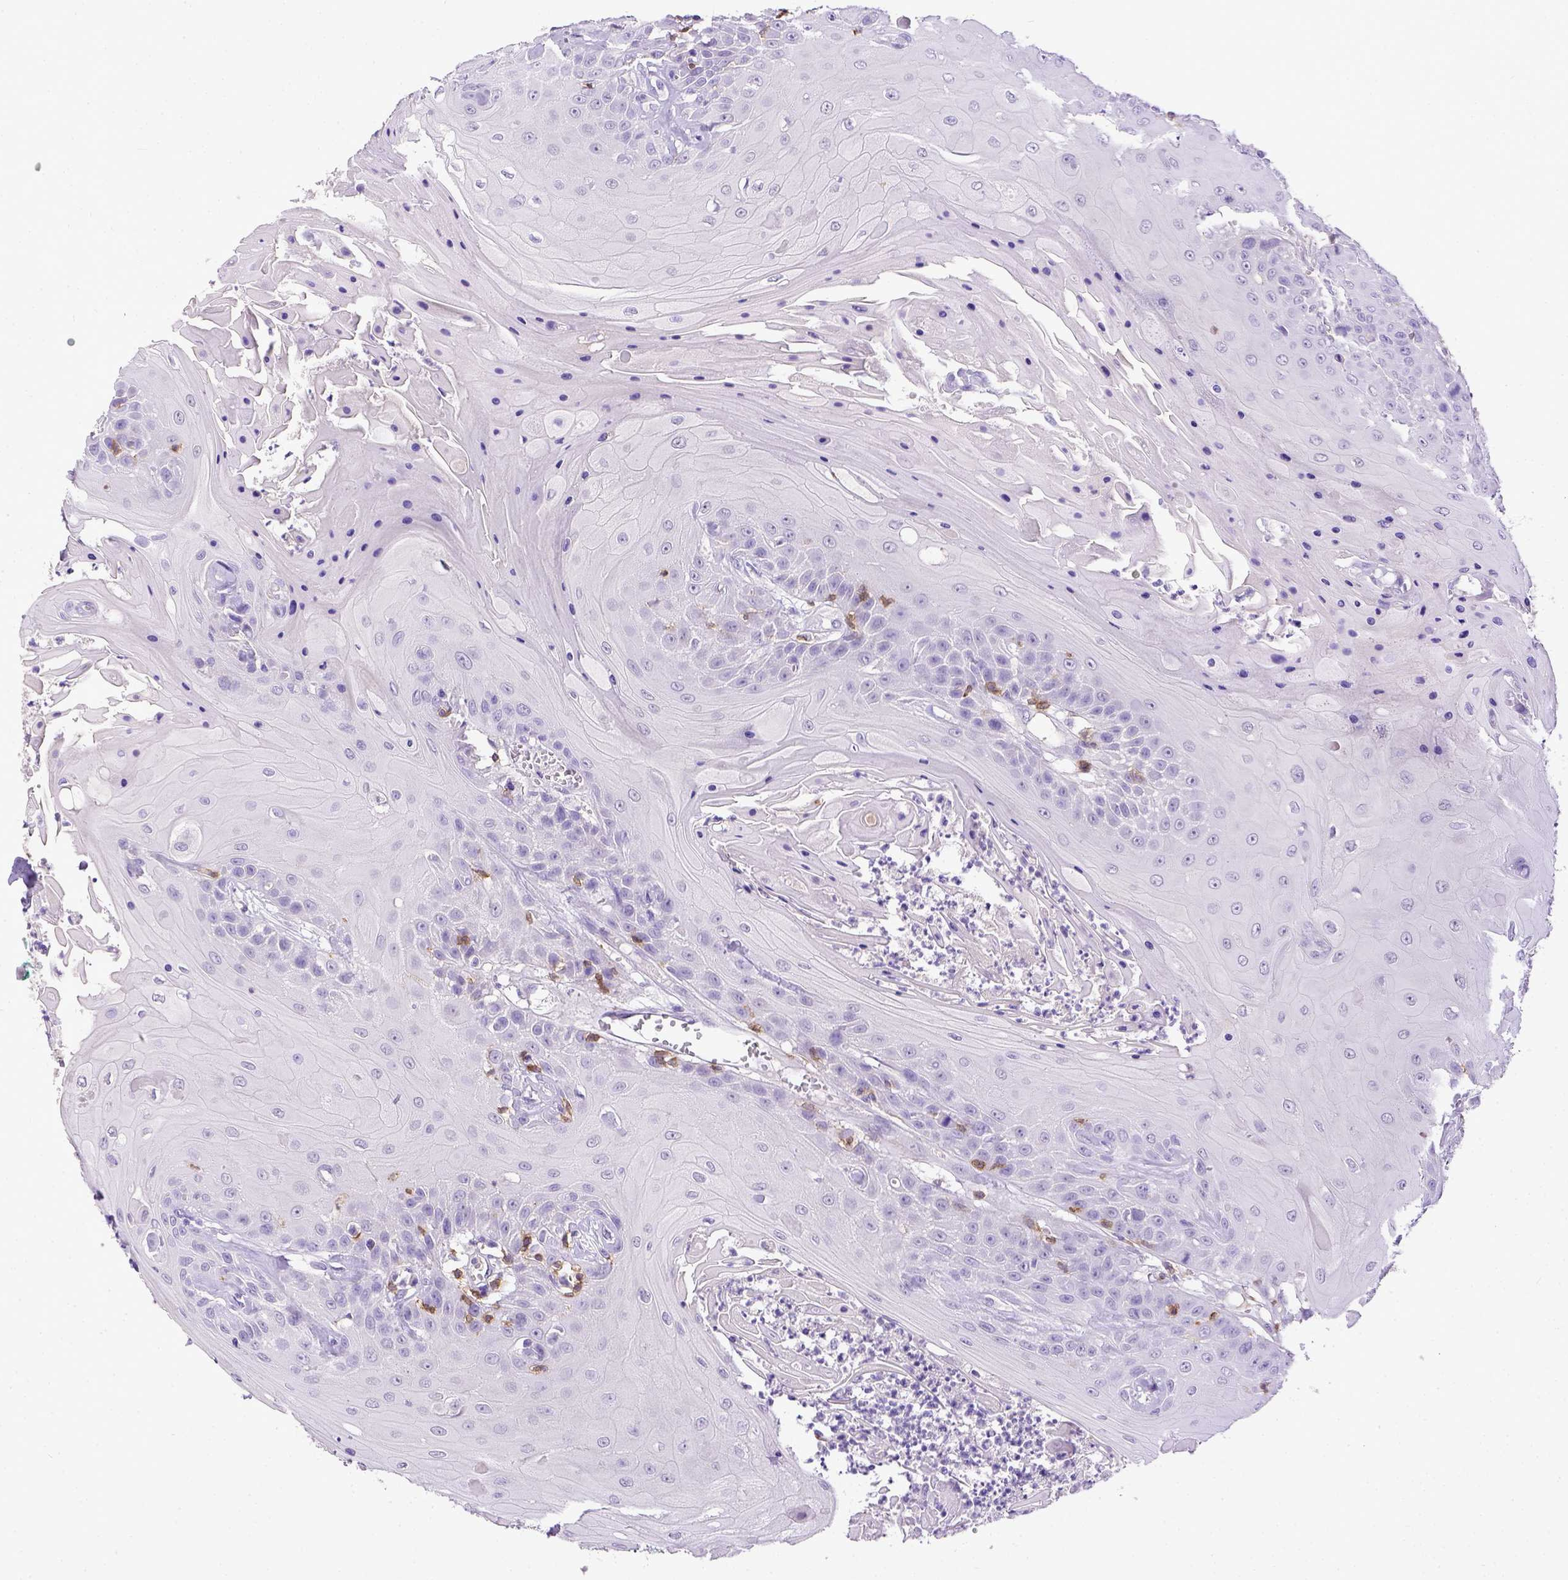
{"staining": {"intensity": "negative", "quantity": "none", "location": "none"}, "tissue": "head and neck cancer", "cell_type": "Tumor cells", "image_type": "cancer", "snomed": [{"axis": "morphology", "description": "Squamous cell carcinoma, NOS"}, {"axis": "topography", "description": "Skin"}, {"axis": "topography", "description": "Head-Neck"}], "caption": "This histopathology image is of squamous cell carcinoma (head and neck) stained with IHC to label a protein in brown with the nuclei are counter-stained blue. There is no staining in tumor cells.", "gene": "CD3E", "patient": {"sex": "male", "age": 80}}